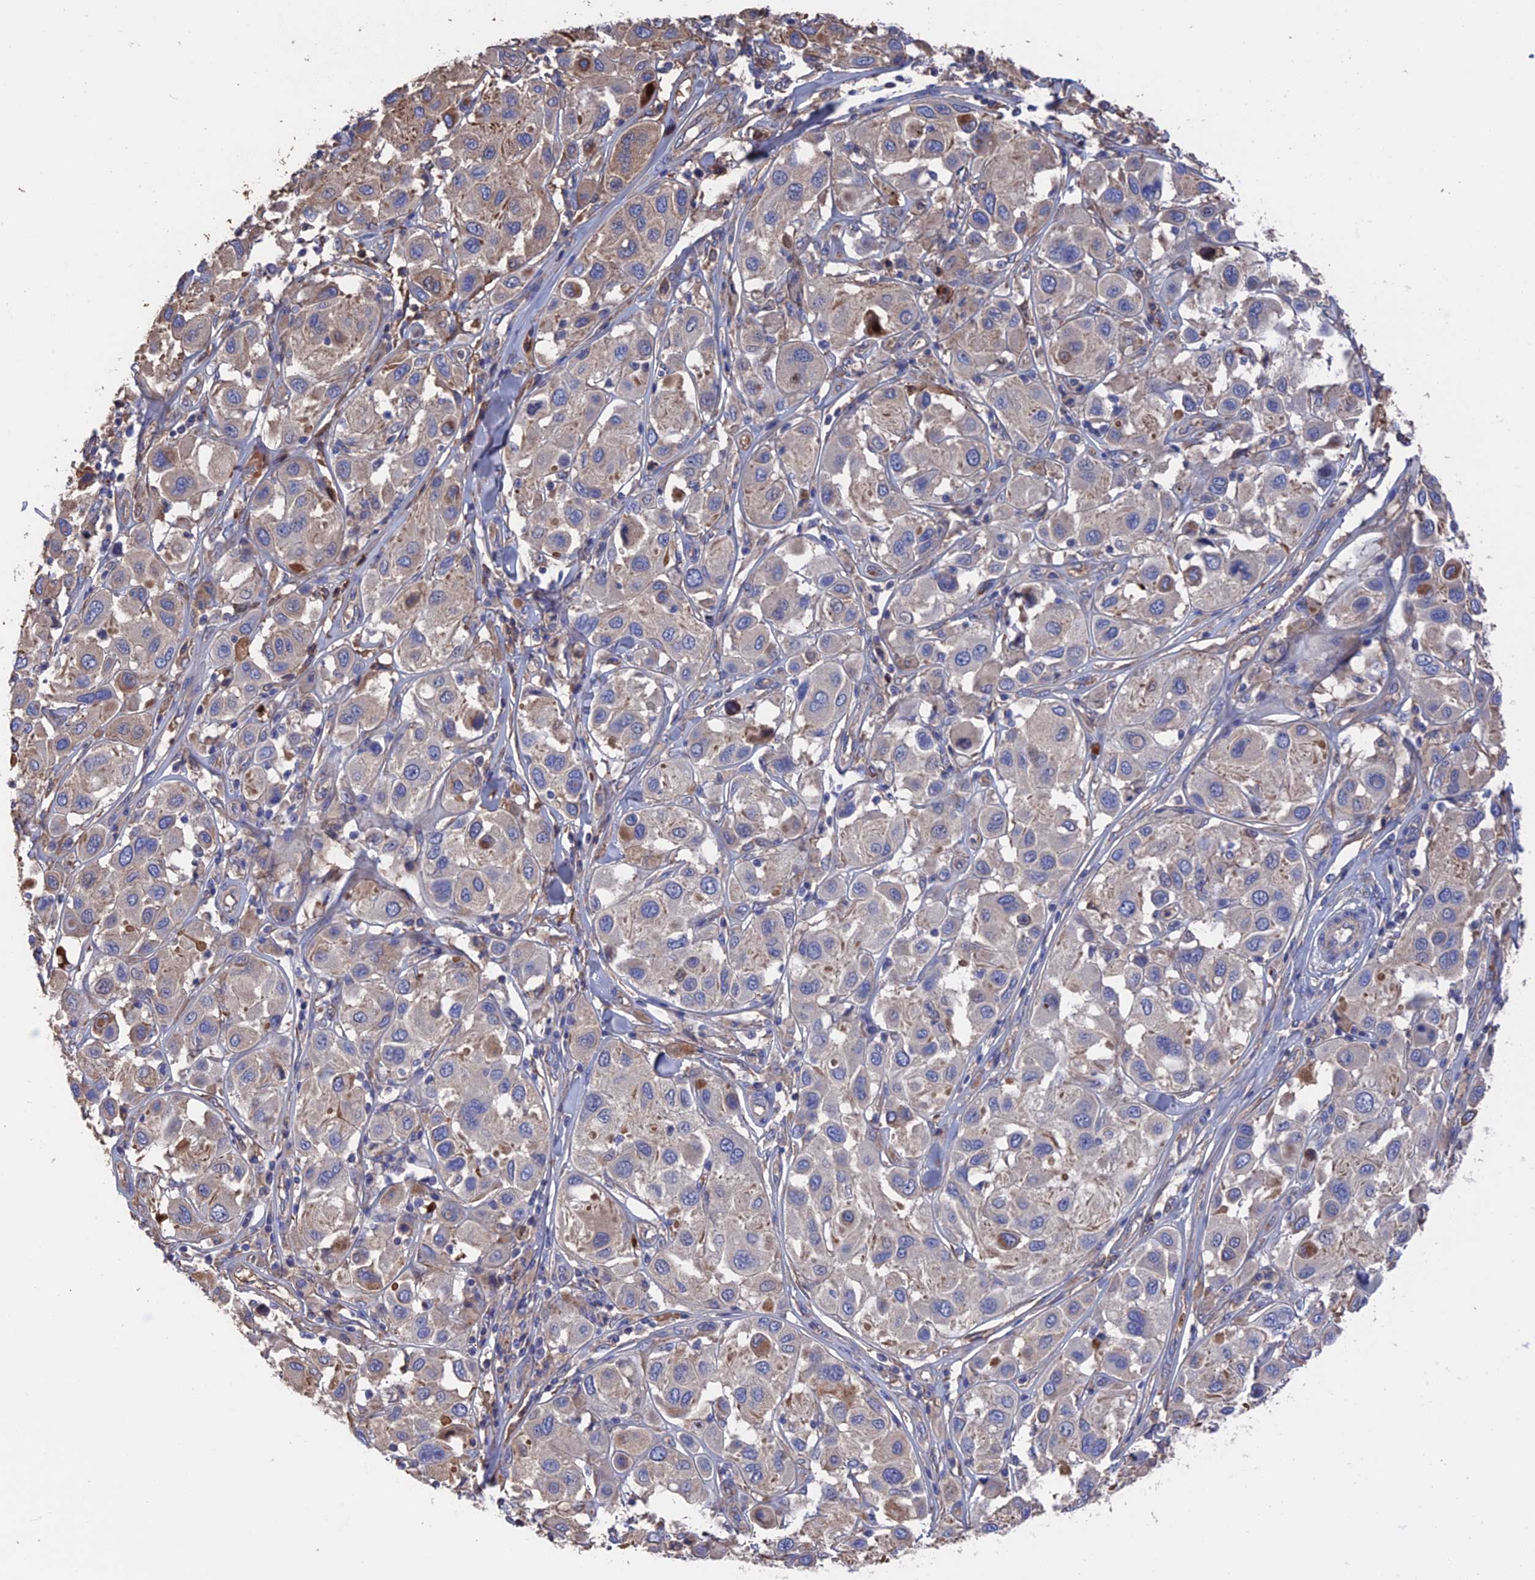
{"staining": {"intensity": "weak", "quantity": "25%-75%", "location": "cytoplasmic/membranous"}, "tissue": "melanoma", "cell_type": "Tumor cells", "image_type": "cancer", "snomed": [{"axis": "morphology", "description": "Malignant melanoma, Metastatic site"}, {"axis": "topography", "description": "Skin"}], "caption": "Human malignant melanoma (metastatic site) stained for a protein (brown) displays weak cytoplasmic/membranous positive positivity in approximately 25%-75% of tumor cells.", "gene": "HPF1", "patient": {"sex": "male", "age": 41}}